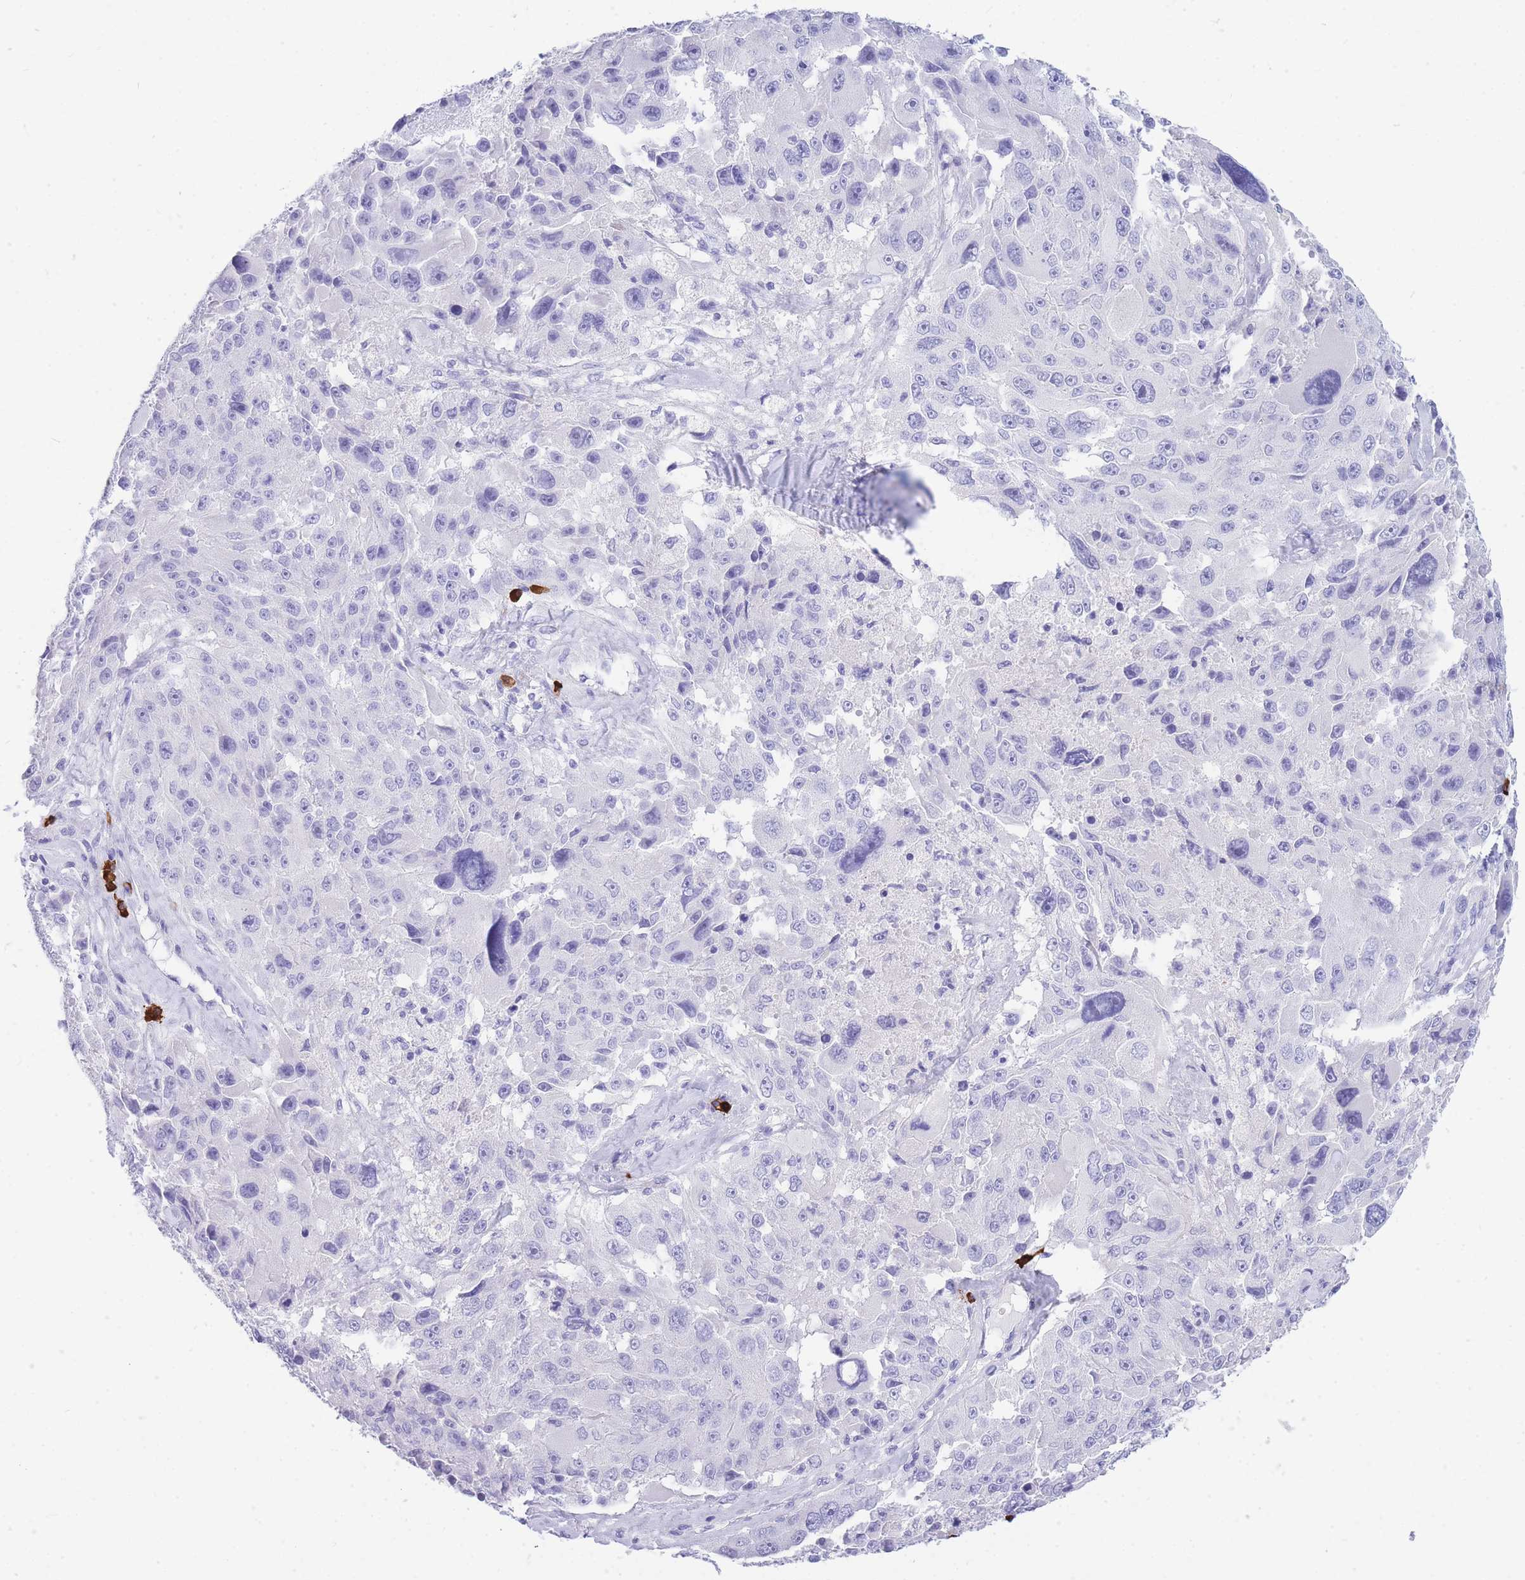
{"staining": {"intensity": "negative", "quantity": "none", "location": "none"}, "tissue": "melanoma", "cell_type": "Tumor cells", "image_type": "cancer", "snomed": [{"axis": "morphology", "description": "Malignant melanoma, Metastatic site"}, {"axis": "topography", "description": "Lymph node"}], "caption": "IHC image of melanoma stained for a protein (brown), which displays no expression in tumor cells.", "gene": "ZFP62", "patient": {"sex": "male", "age": 62}}